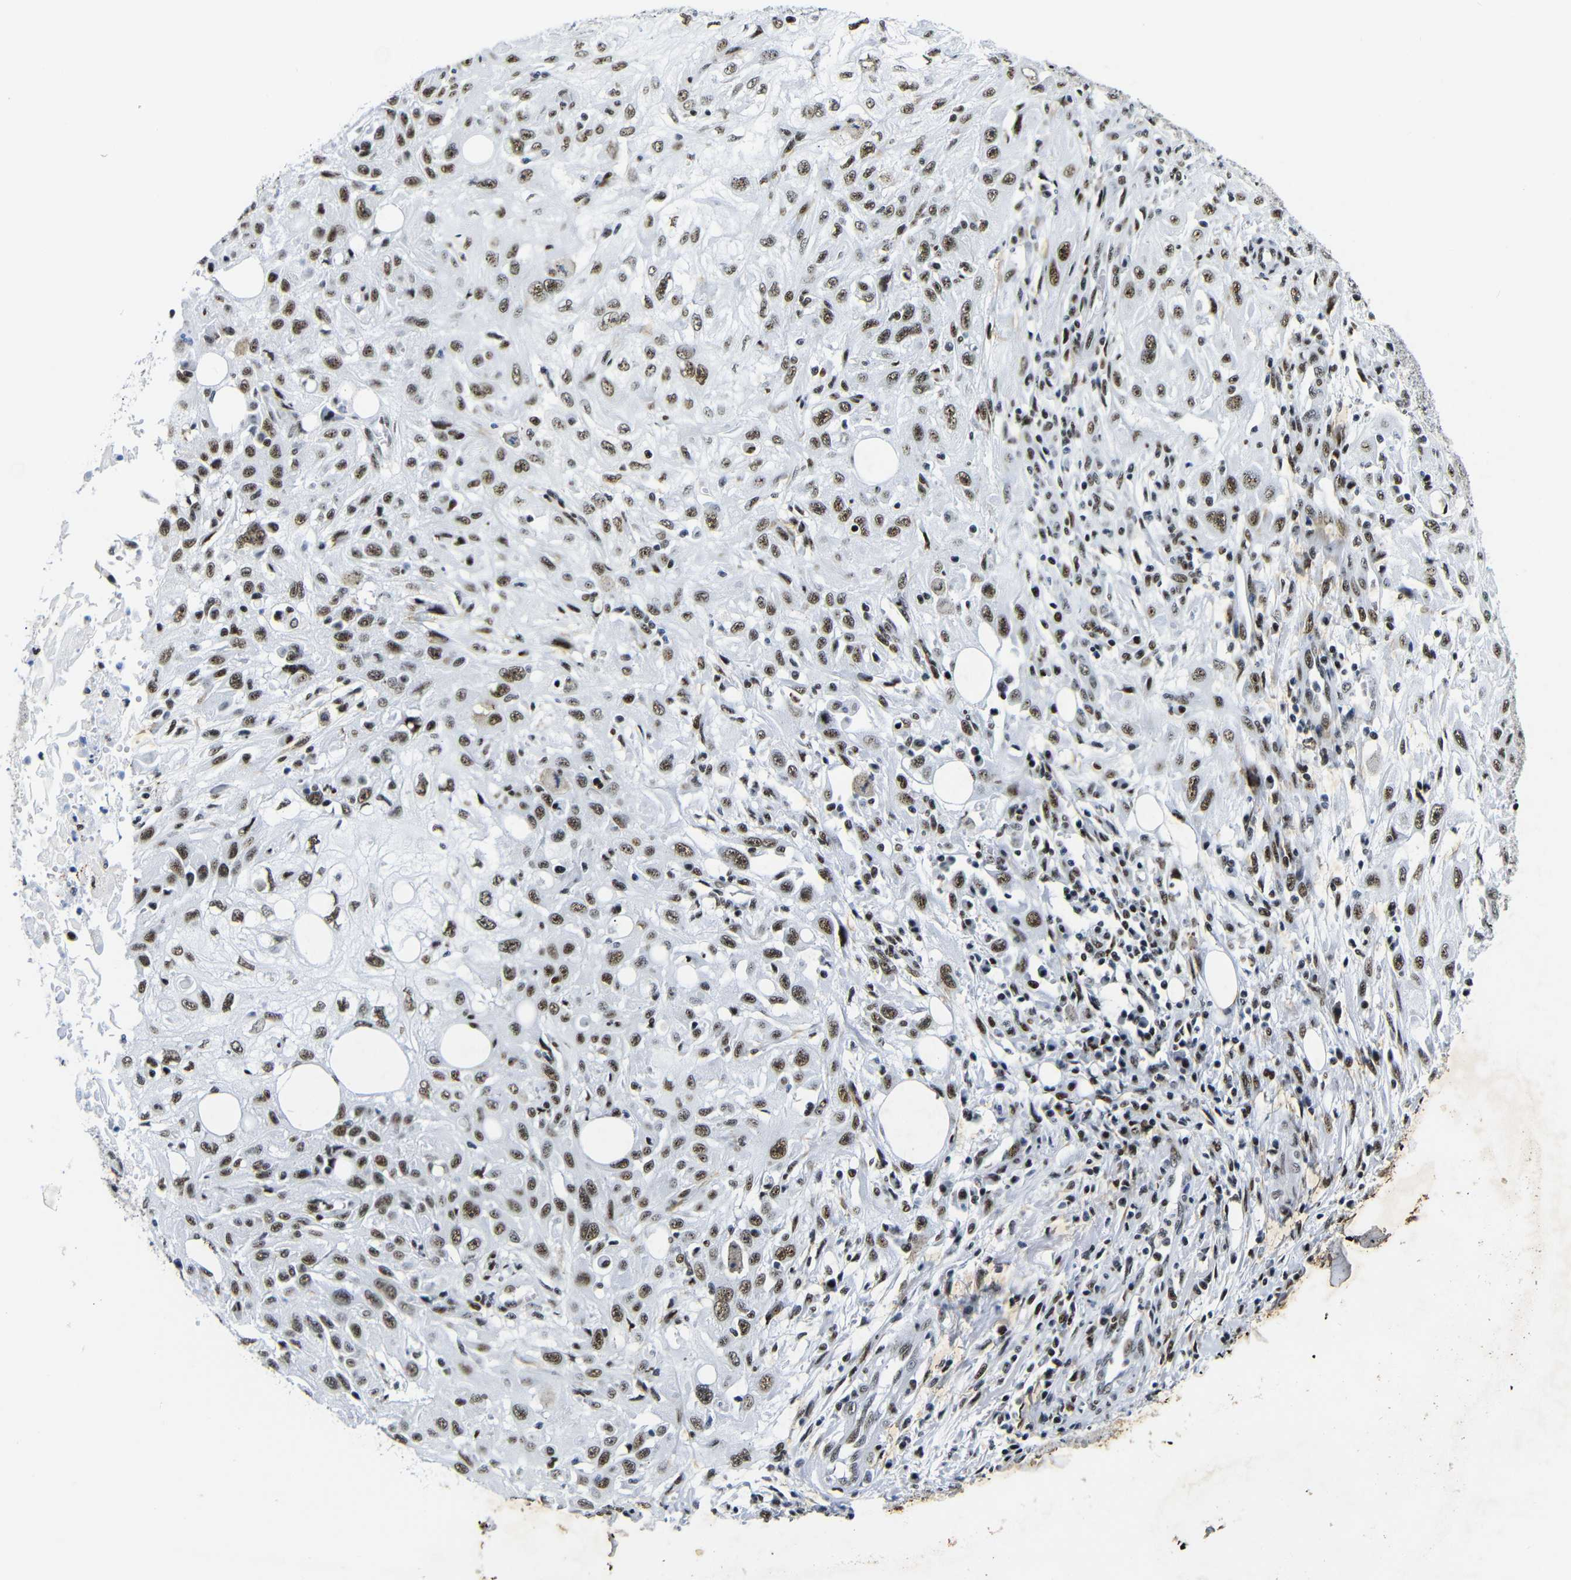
{"staining": {"intensity": "moderate", "quantity": ">75%", "location": "nuclear"}, "tissue": "skin cancer", "cell_type": "Tumor cells", "image_type": "cancer", "snomed": [{"axis": "morphology", "description": "Squamous cell carcinoma, NOS"}, {"axis": "topography", "description": "Skin"}], "caption": "Brown immunohistochemical staining in skin cancer shows moderate nuclear positivity in about >75% of tumor cells. Immunohistochemistry stains the protein of interest in brown and the nuclei are stained blue.", "gene": "SRSF1", "patient": {"sex": "male", "age": 75}}